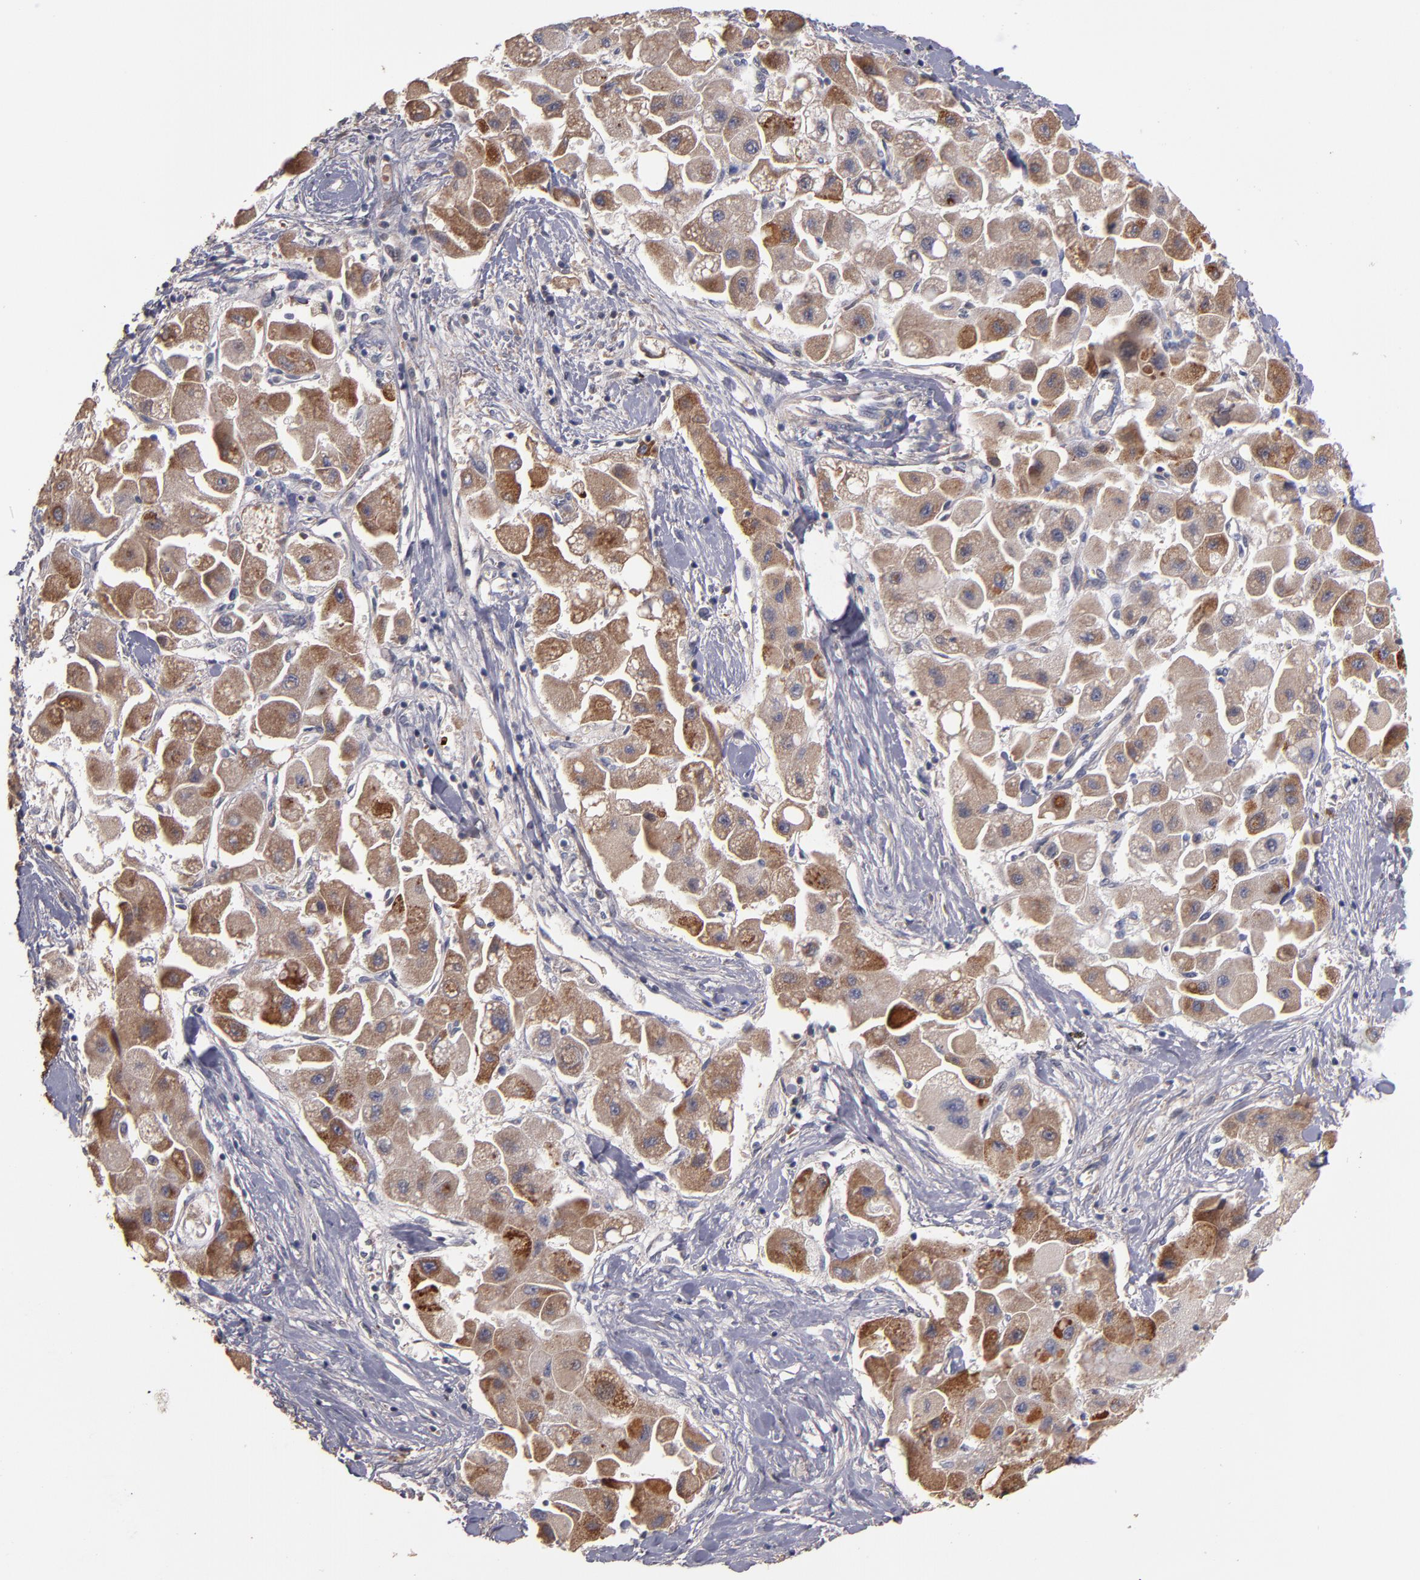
{"staining": {"intensity": "moderate", "quantity": ">75%", "location": "cytoplasmic/membranous"}, "tissue": "liver cancer", "cell_type": "Tumor cells", "image_type": "cancer", "snomed": [{"axis": "morphology", "description": "Carcinoma, Hepatocellular, NOS"}, {"axis": "topography", "description": "Liver"}], "caption": "IHC histopathology image of neoplastic tissue: hepatocellular carcinoma (liver) stained using immunohistochemistry demonstrates medium levels of moderate protein expression localized specifically in the cytoplasmic/membranous of tumor cells, appearing as a cytoplasmic/membranous brown color.", "gene": "DACT1", "patient": {"sex": "male", "age": 24}}